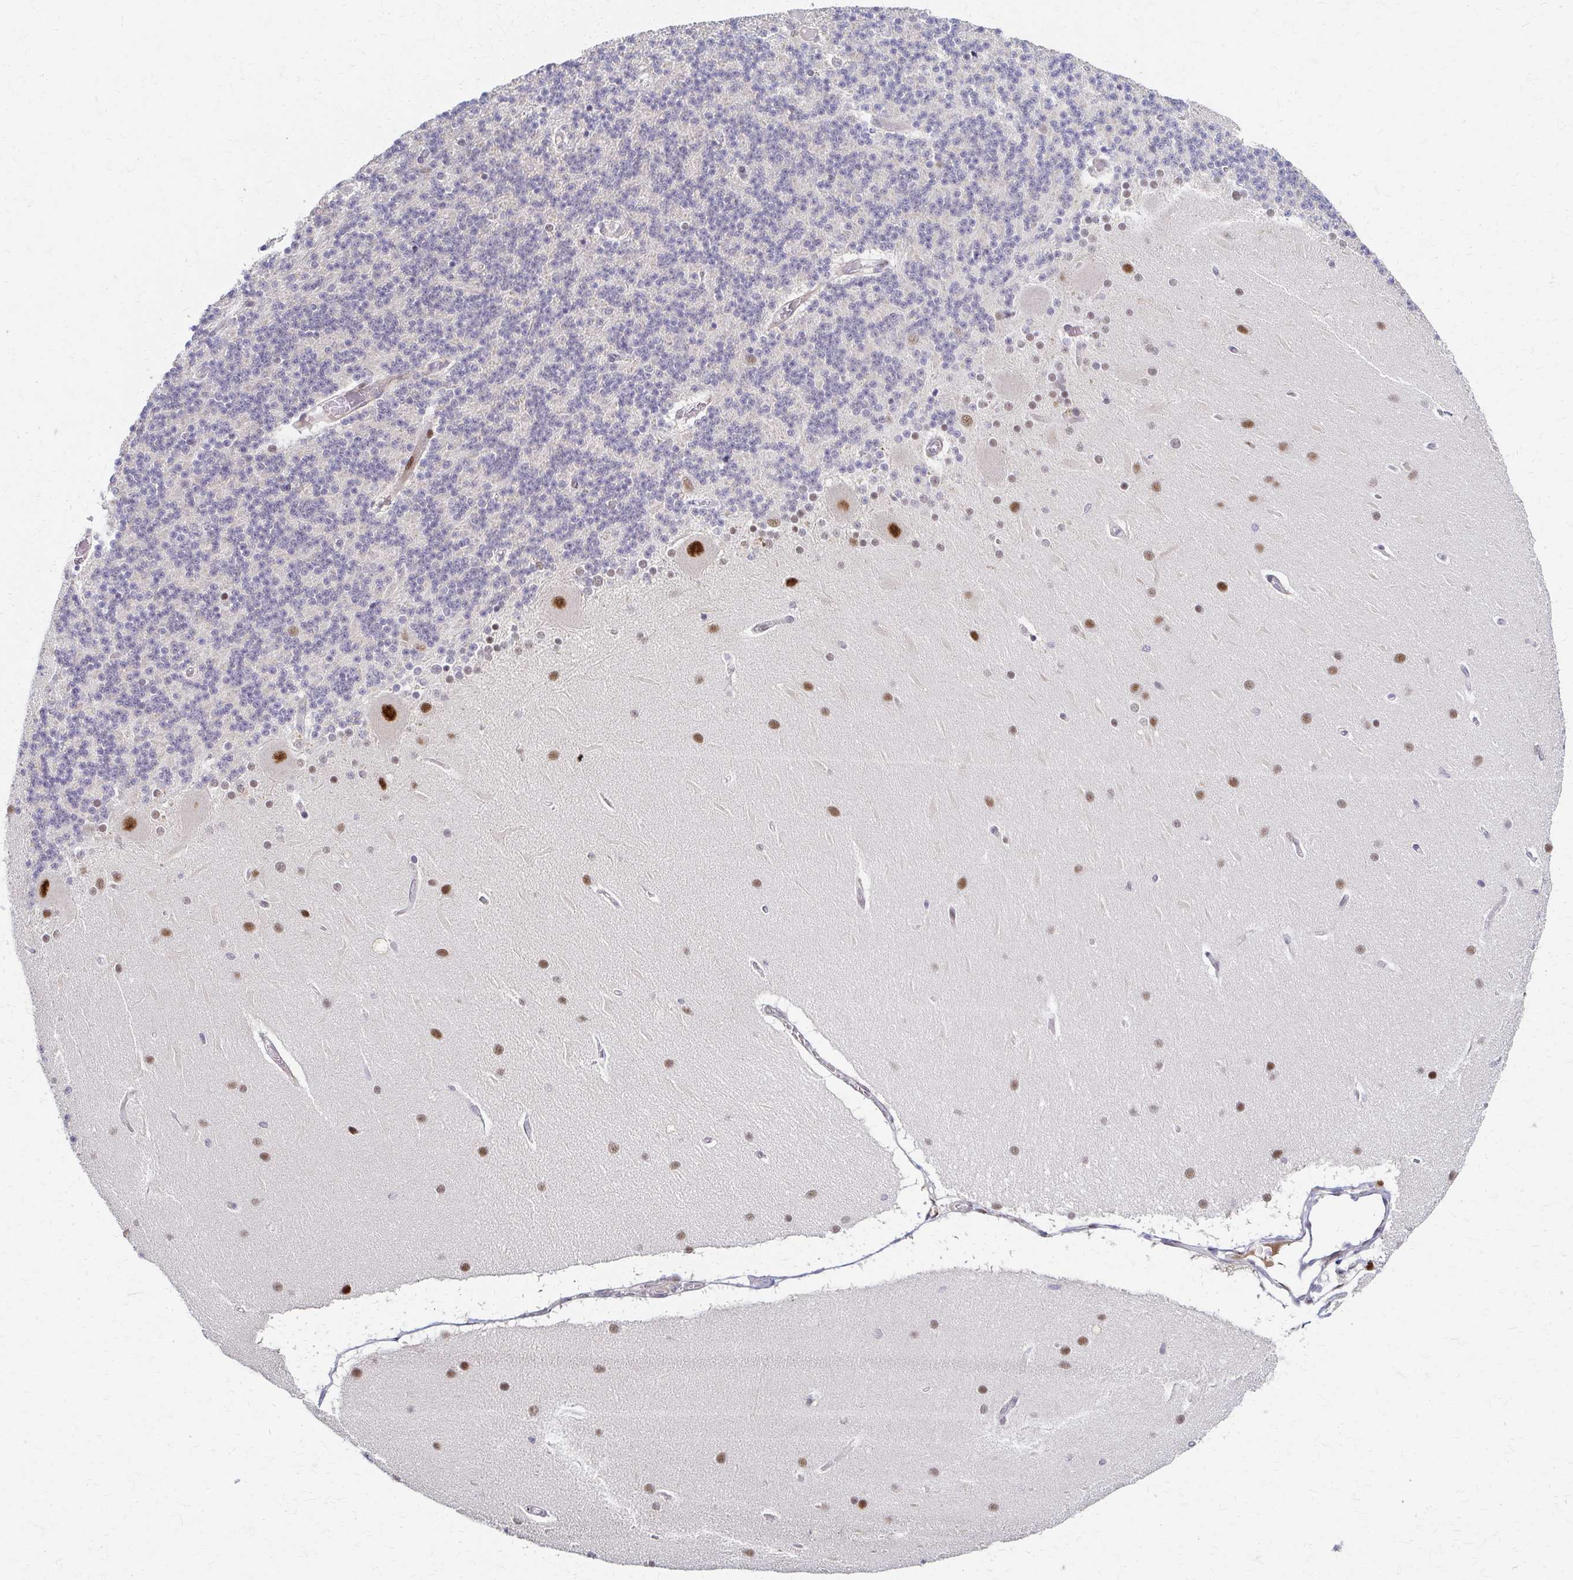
{"staining": {"intensity": "moderate", "quantity": "<25%", "location": "nuclear"}, "tissue": "cerebellum", "cell_type": "Cells in granular layer", "image_type": "normal", "snomed": [{"axis": "morphology", "description": "Normal tissue, NOS"}, {"axis": "topography", "description": "Cerebellum"}], "caption": "Immunohistochemistry (IHC) image of normal cerebellum: human cerebellum stained using immunohistochemistry (IHC) shows low levels of moderate protein expression localized specifically in the nuclear of cells in granular layer, appearing as a nuclear brown color.", "gene": "PSMD7", "patient": {"sex": "female", "age": 54}}